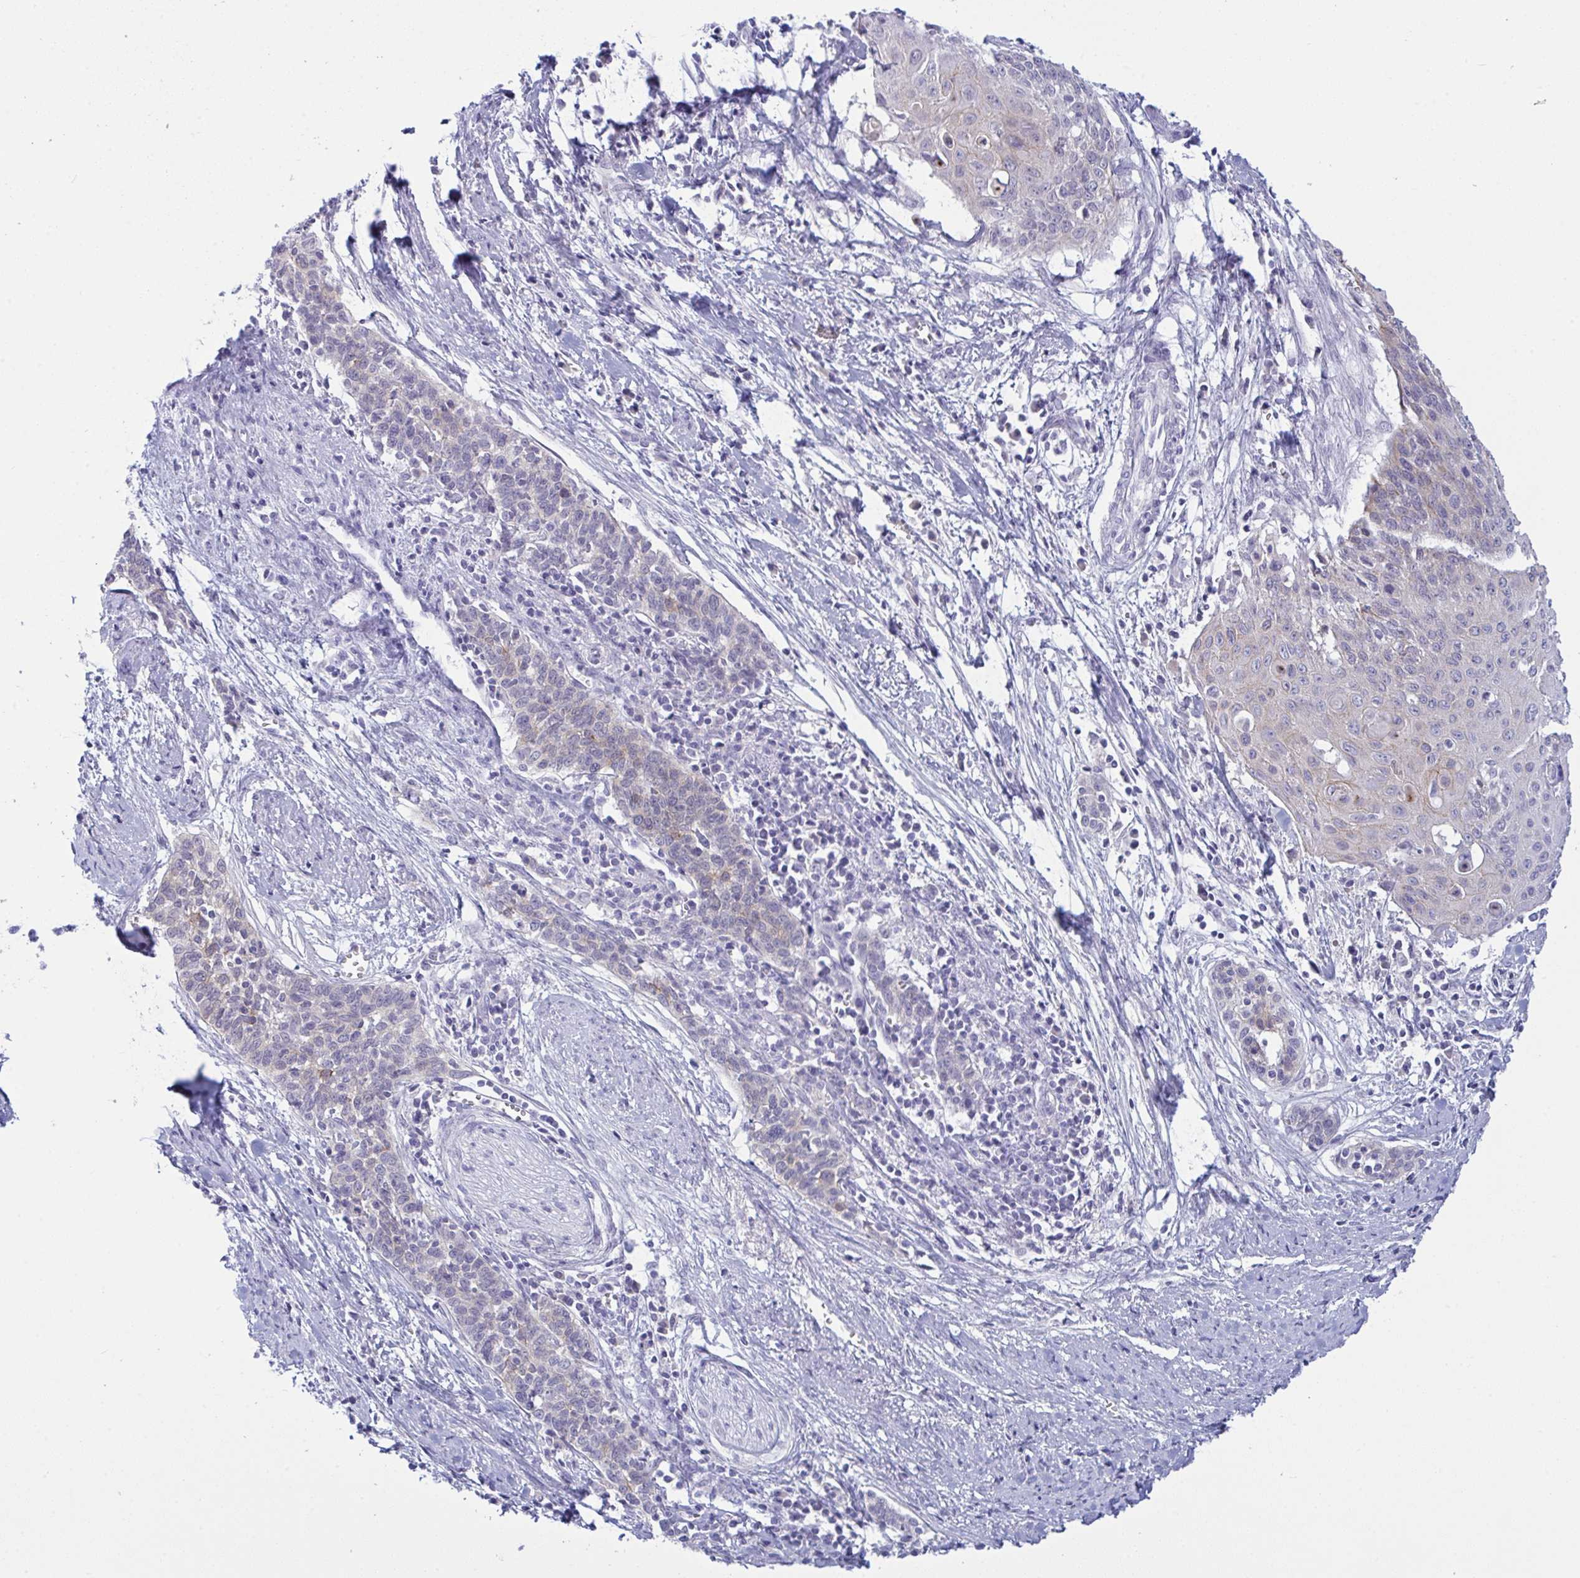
{"staining": {"intensity": "weak", "quantity": "<25%", "location": "cytoplasmic/membranous"}, "tissue": "cervical cancer", "cell_type": "Tumor cells", "image_type": "cancer", "snomed": [{"axis": "morphology", "description": "Squamous cell carcinoma, NOS"}, {"axis": "topography", "description": "Cervix"}], "caption": "Tumor cells show no significant protein positivity in cervical cancer. (Stains: DAB (3,3'-diaminobenzidine) IHC with hematoxylin counter stain, Microscopy: brightfield microscopy at high magnification).", "gene": "TENT5D", "patient": {"sex": "female", "age": 39}}